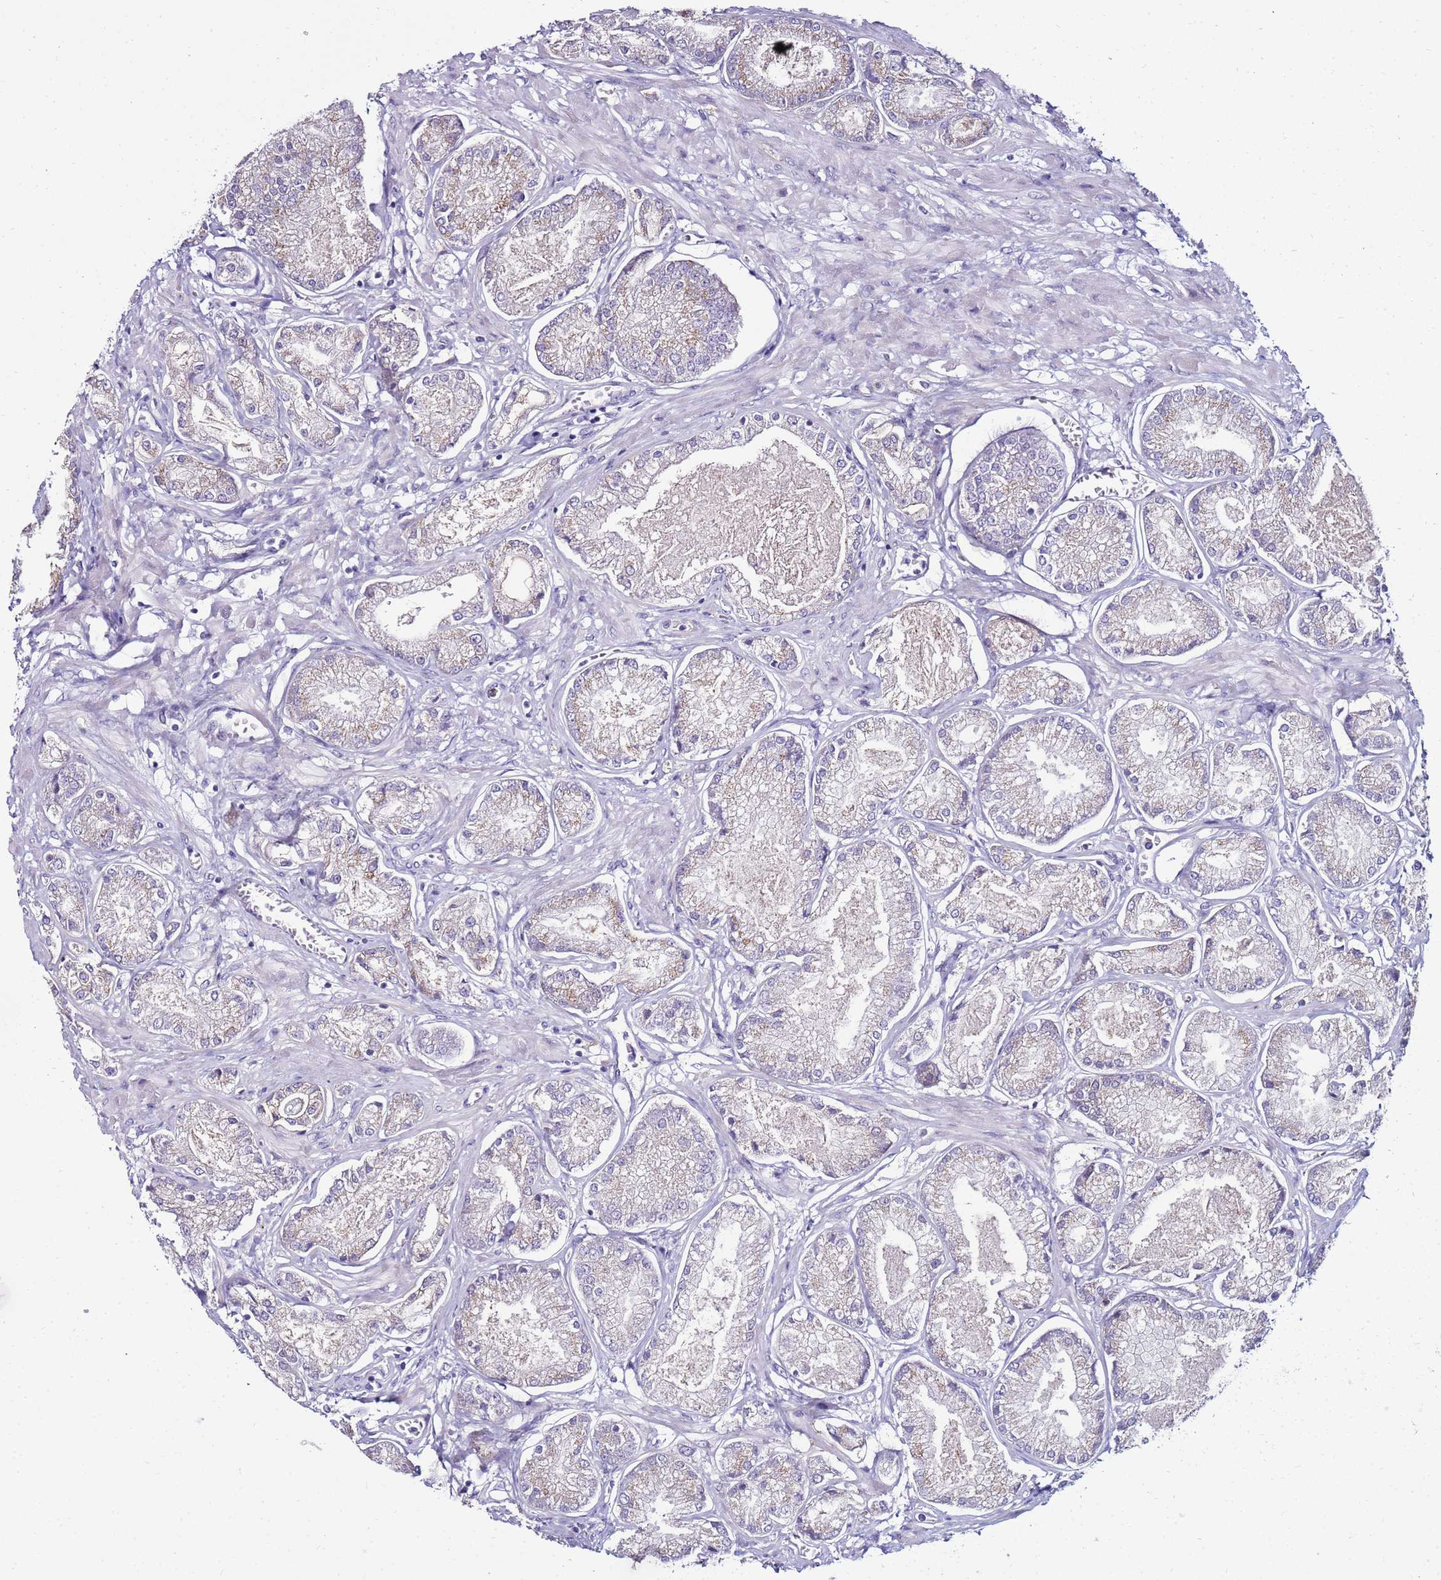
{"staining": {"intensity": "negative", "quantity": "none", "location": "none"}, "tissue": "prostate cancer", "cell_type": "Tumor cells", "image_type": "cancer", "snomed": [{"axis": "morphology", "description": "Adenocarcinoma, NOS"}, {"axis": "topography", "description": "Prostate and seminal vesicle, NOS"}], "caption": "A photomicrograph of human prostate adenocarcinoma is negative for staining in tumor cells.", "gene": "GPN3", "patient": {"sex": "male", "age": 76}}